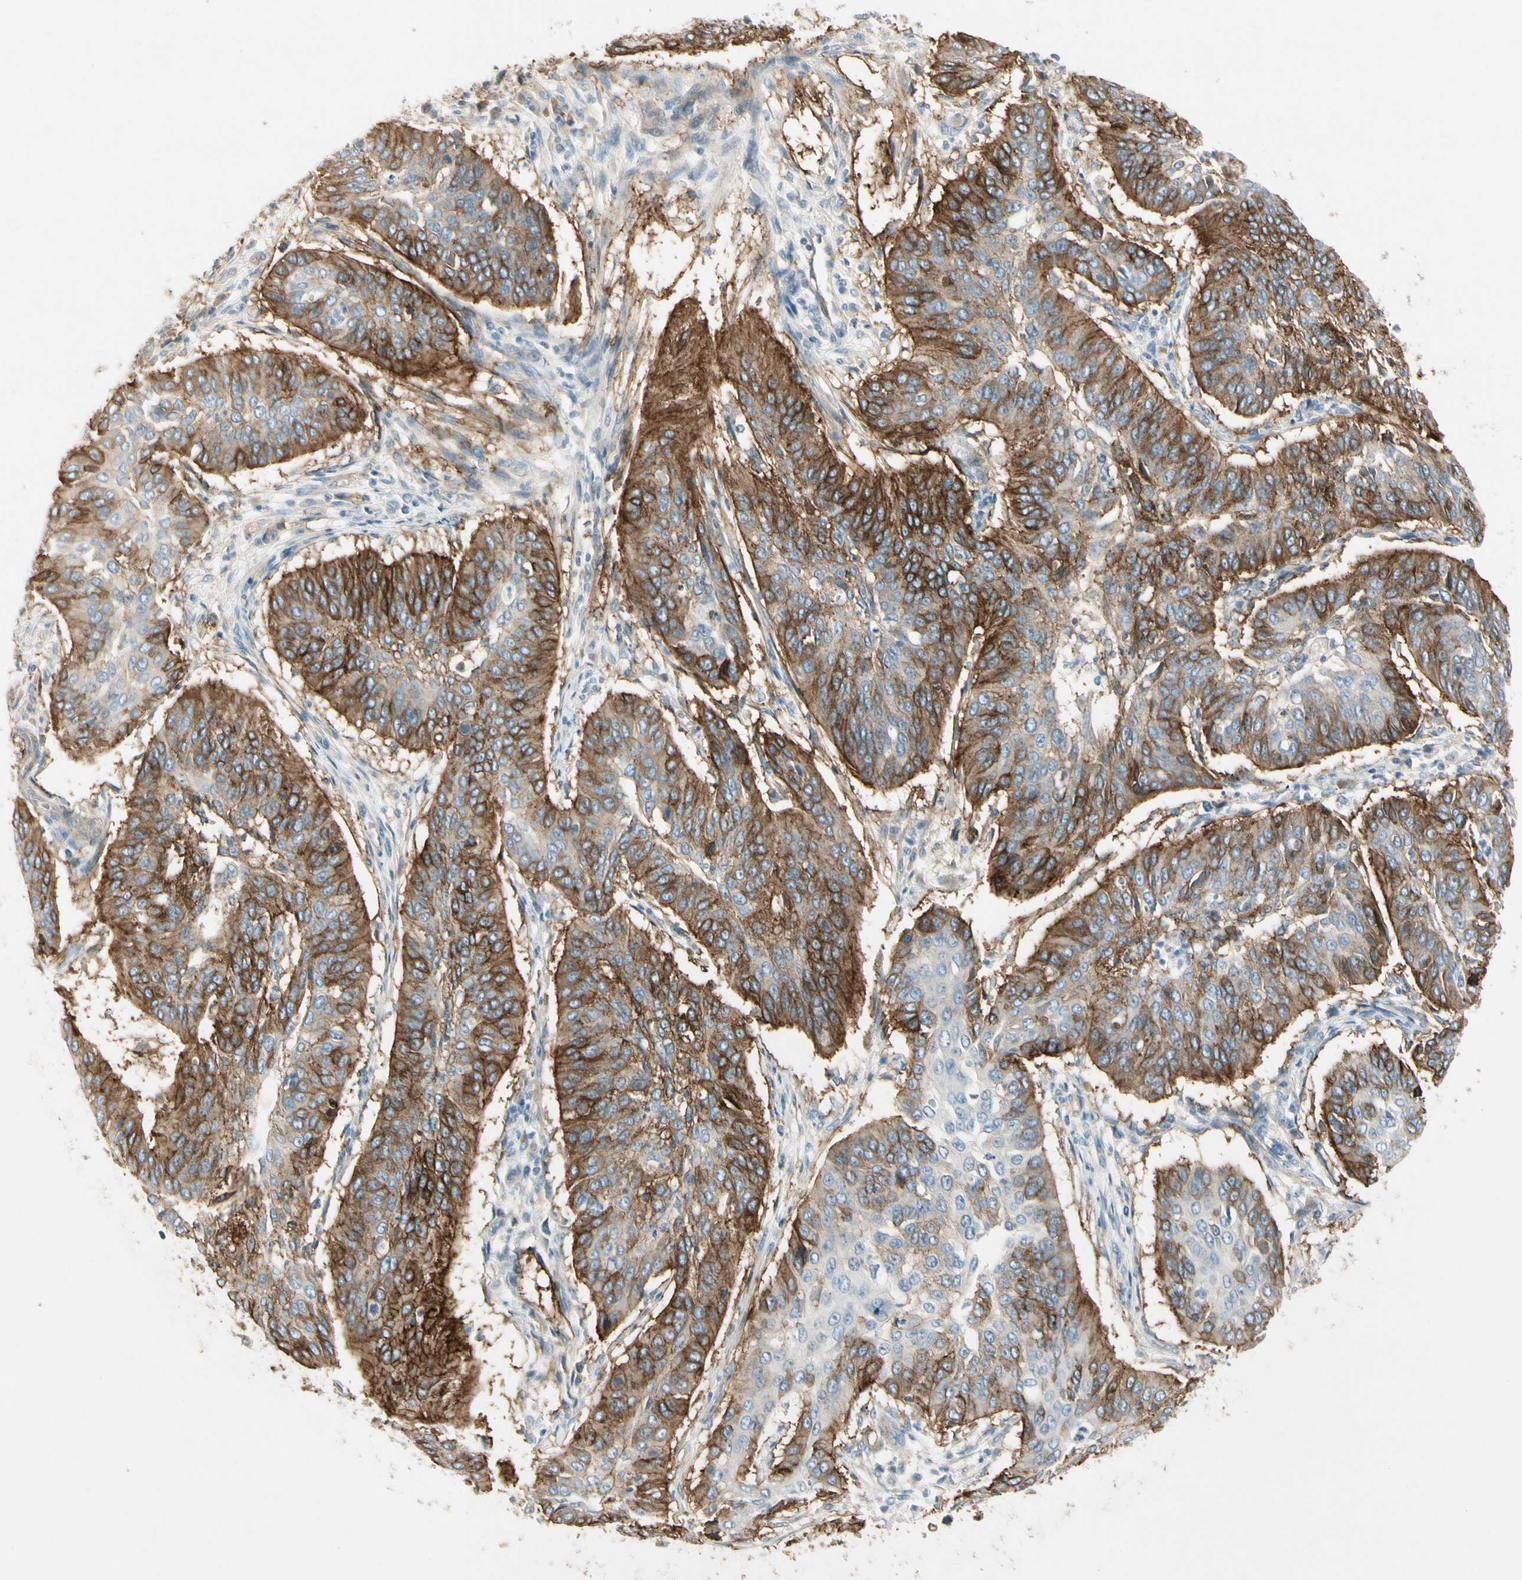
{"staining": {"intensity": "moderate", "quantity": ">75%", "location": "cytoplasmic/membranous"}, "tissue": "cervical cancer", "cell_type": "Tumor cells", "image_type": "cancer", "snomed": [{"axis": "morphology", "description": "Normal tissue, NOS"}, {"axis": "morphology", "description": "Squamous cell carcinoma, NOS"}, {"axis": "topography", "description": "Cervix"}], "caption": "This is an image of immunohistochemistry (IHC) staining of cervical cancer (squamous cell carcinoma), which shows moderate expression in the cytoplasmic/membranous of tumor cells.", "gene": "ITGA3", "patient": {"sex": "female", "age": 39}}